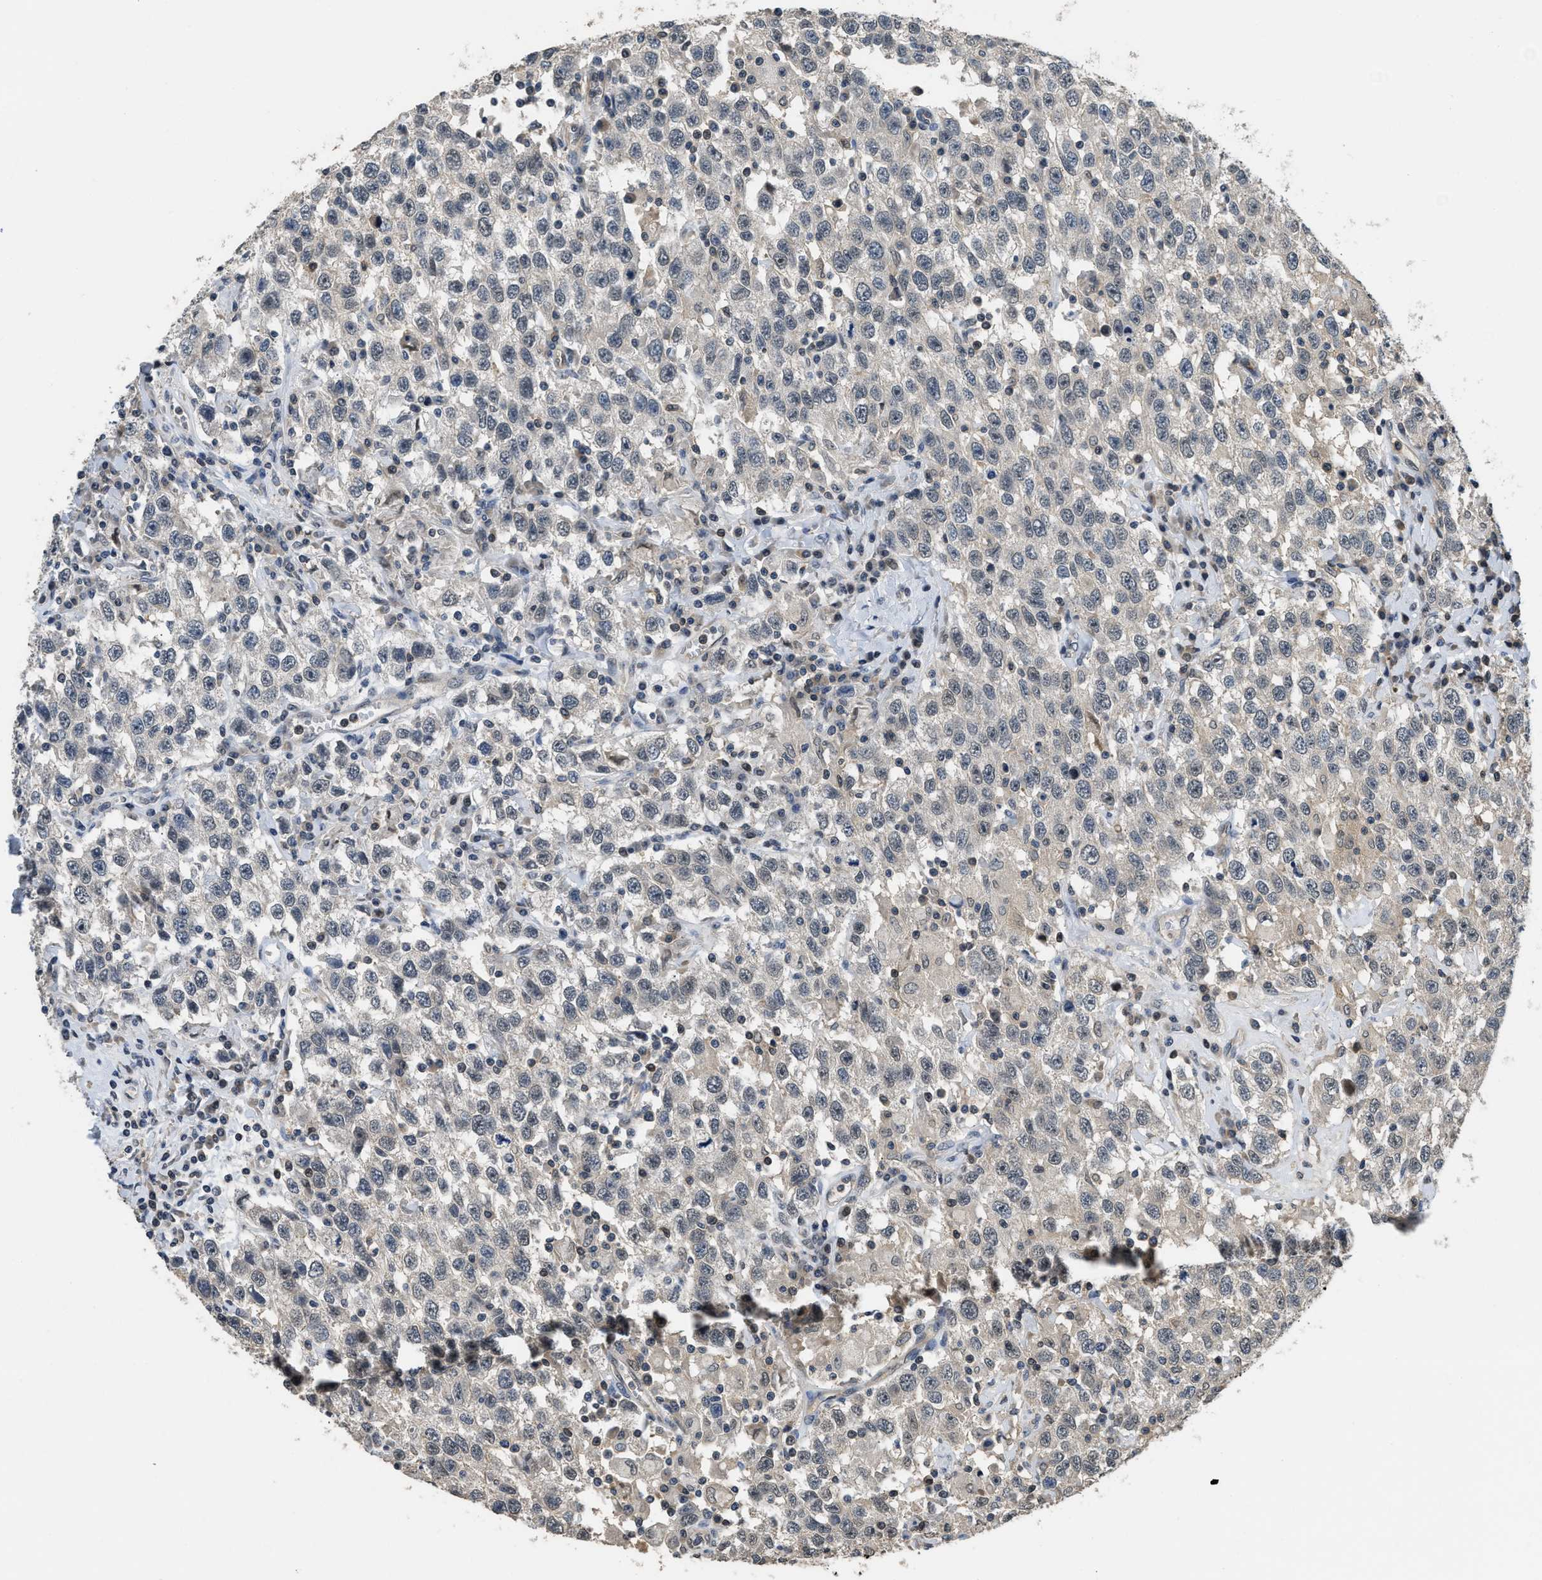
{"staining": {"intensity": "negative", "quantity": "none", "location": "none"}, "tissue": "testis cancer", "cell_type": "Tumor cells", "image_type": "cancer", "snomed": [{"axis": "morphology", "description": "Seminoma, NOS"}, {"axis": "topography", "description": "Testis"}], "caption": "IHC image of testis cancer stained for a protein (brown), which shows no expression in tumor cells.", "gene": "TES", "patient": {"sex": "male", "age": 41}}